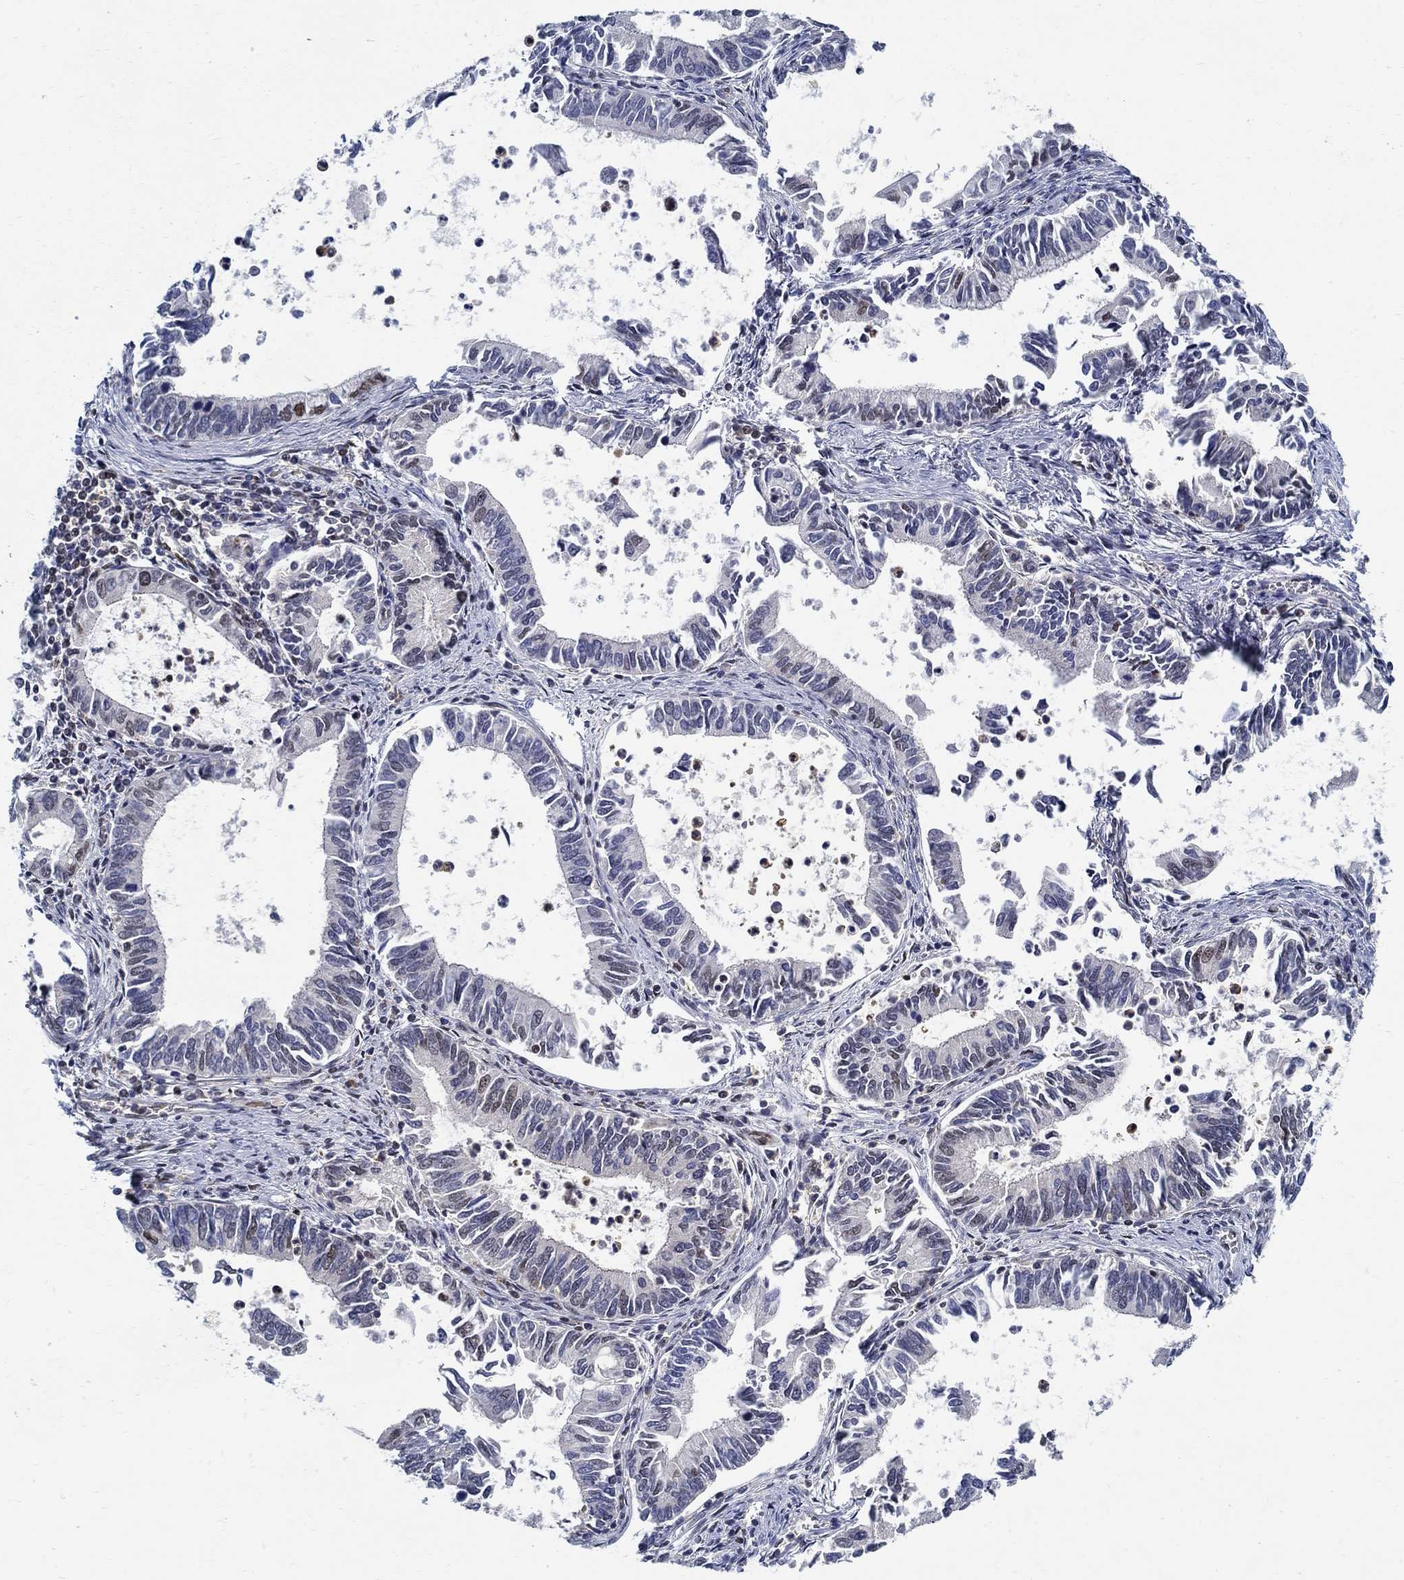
{"staining": {"intensity": "moderate", "quantity": "<25%", "location": "nuclear"}, "tissue": "cervical cancer", "cell_type": "Tumor cells", "image_type": "cancer", "snomed": [{"axis": "morphology", "description": "Adenocarcinoma, NOS"}, {"axis": "topography", "description": "Cervix"}], "caption": "An immunohistochemistry (IHC) micrograph of tumor tissue is shown. Protein staining in brown labels moderate nuclear positivity in cervical cancer (adenocarcinoma) within tumor cells.", "gene": "ZNF594", "patient": {"sex": "female", "age": 42}}